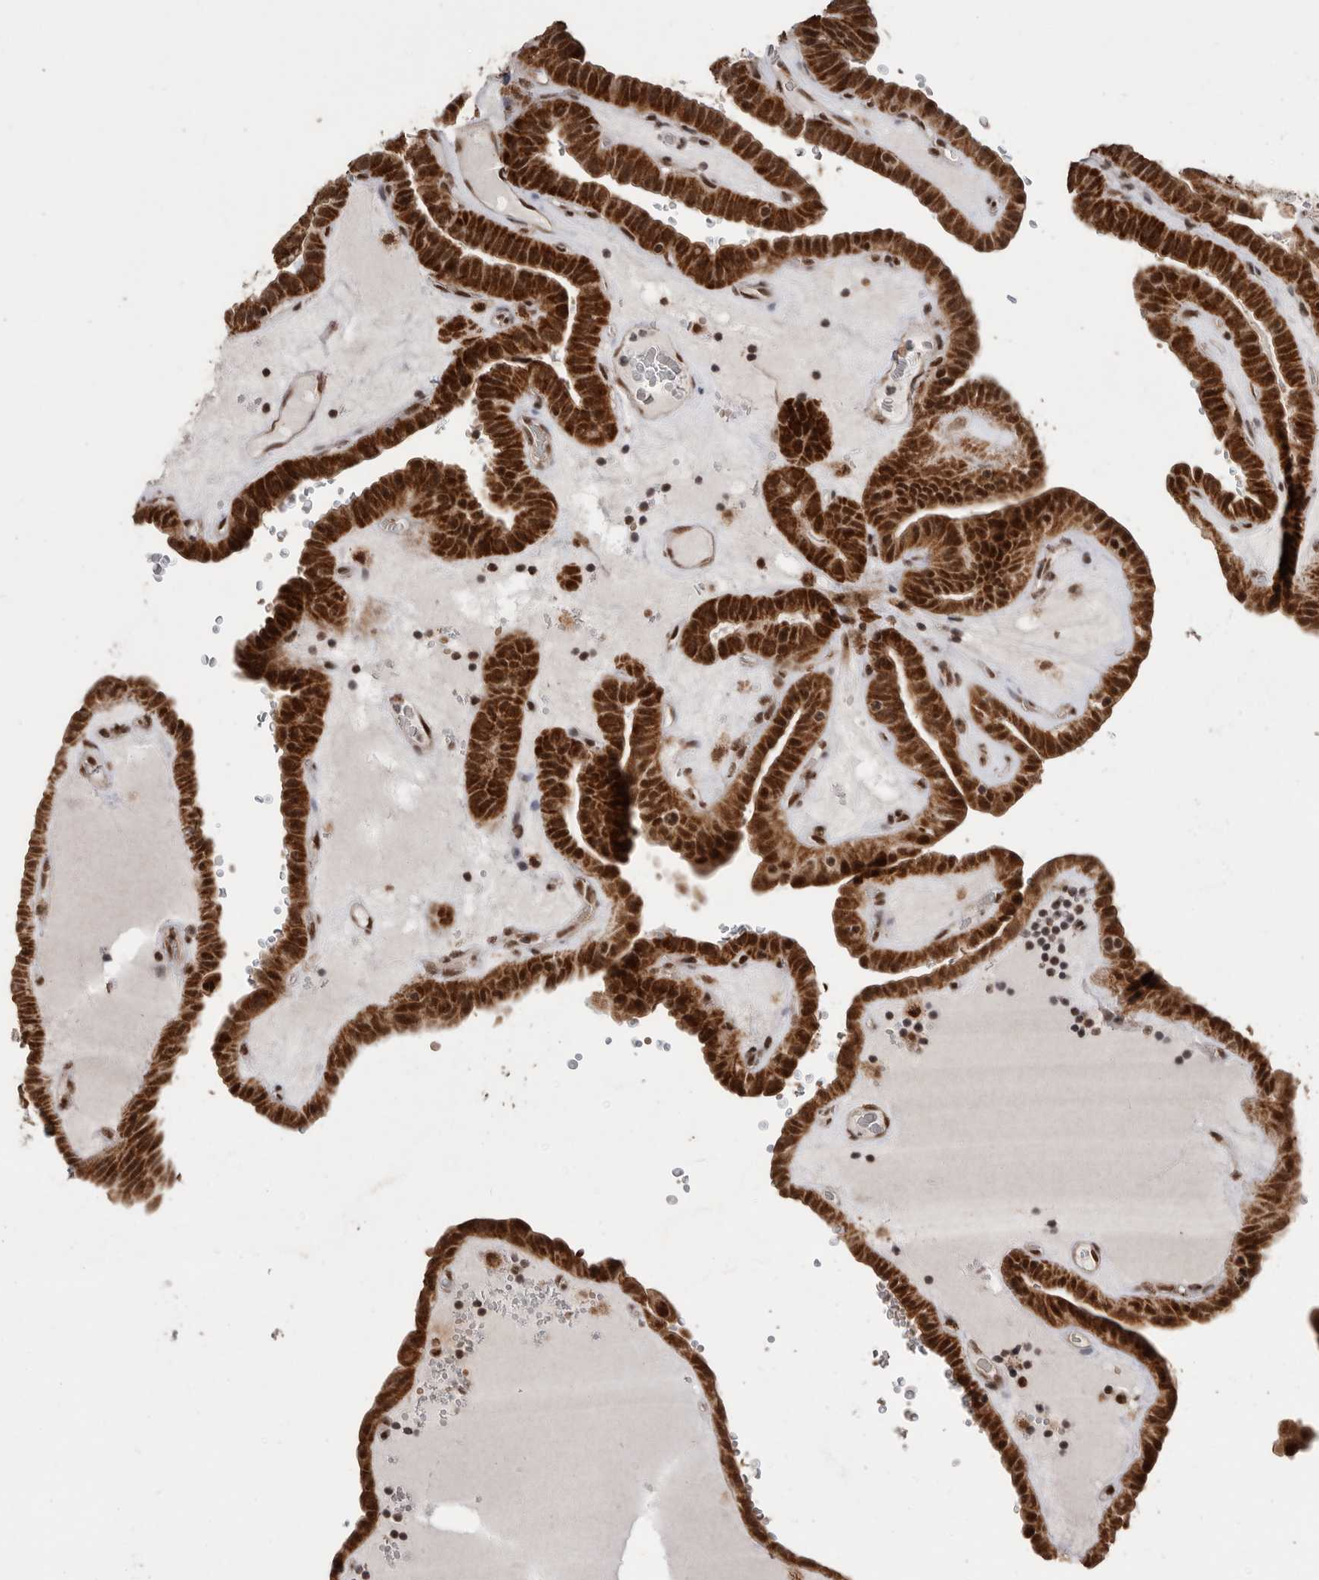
{"staining": {"intensity": "strong", "quantity": ">75%", "location": "cytoplasmic/membranous,nuclear"}, "tissue": "thyroid cancer", "cell_type": "Tumor cells", "image_type": "cancer", "snomed": [{"axis": "morphology", "description": "Papillary adenocarcinoma, NOS"}, {"axis": "topography", "description": "Thyroid gland"}], "caption": "Tumor cells show high levels of strong cytoplasmic/membranous and nuclear positivity in approximately >75% of cells in thyroid papillary adenocarcinoma.", "gene": "PPP1R10", "patient": {"sex": "male", "age": 77}}